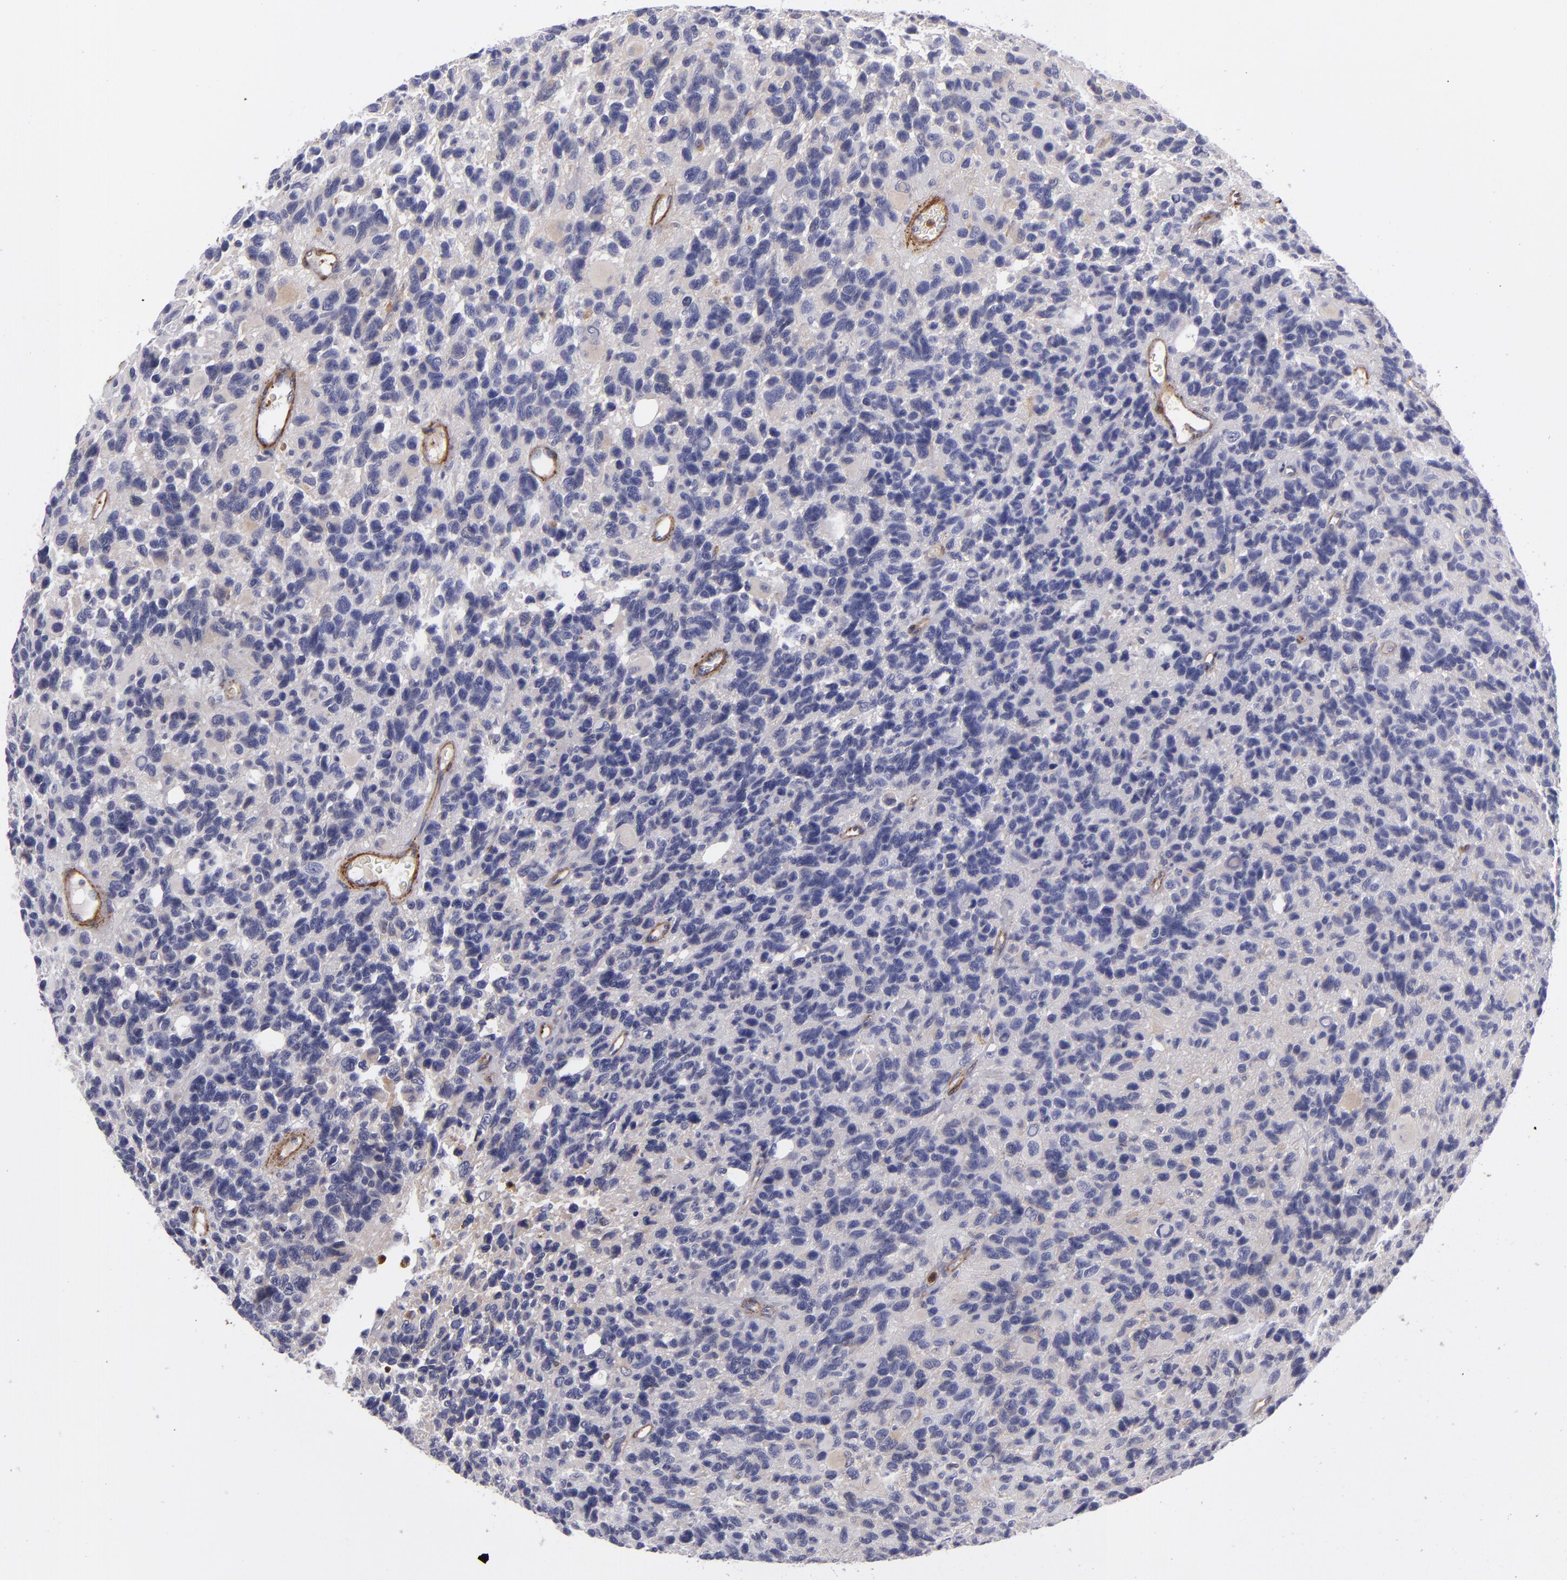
{"staining": {"intensity": "negative", "quantity": "none", "location": "none"}, "tissue": "glioma", "cell_type": "Tumor cells", "image_type": "cancer", "snomed": [{"axis": "morphology", "description": "Glioma, malignant, High grade"}, {"axis": "topography", "description": "Brain"}], "caption": "Immunohistochemistry of human glioma demonstrates no positivity in tumor cells.", "gene": "VCL", "patient": {"sex": "male", "age": 77}}